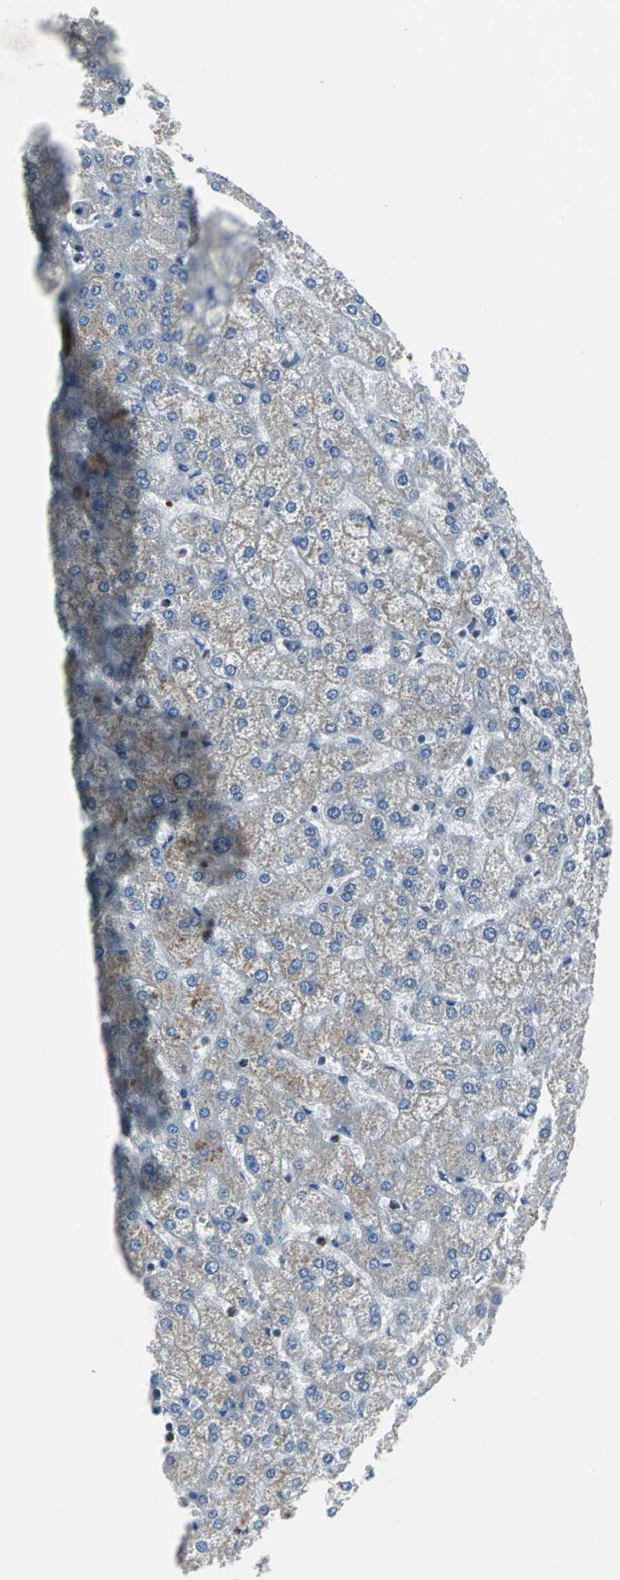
{"staining": {"intensity": "negative", "quantity": "none", "location": "none"}, "tissue": "liver", "cell_type": "Cholangiocytes", "image_type": "normal", "snomed": [{"axis": "morphology", "description": "Normal tissue, NOS"}, {"axis": "topography", "description": "Liver"}], "caption": "Immunohistochemistry (IHC) of benign human liver shows no positivity in cholangiocytes.", "gene": "EIF5A", "patient": {"sex": "female", "age": 32}}